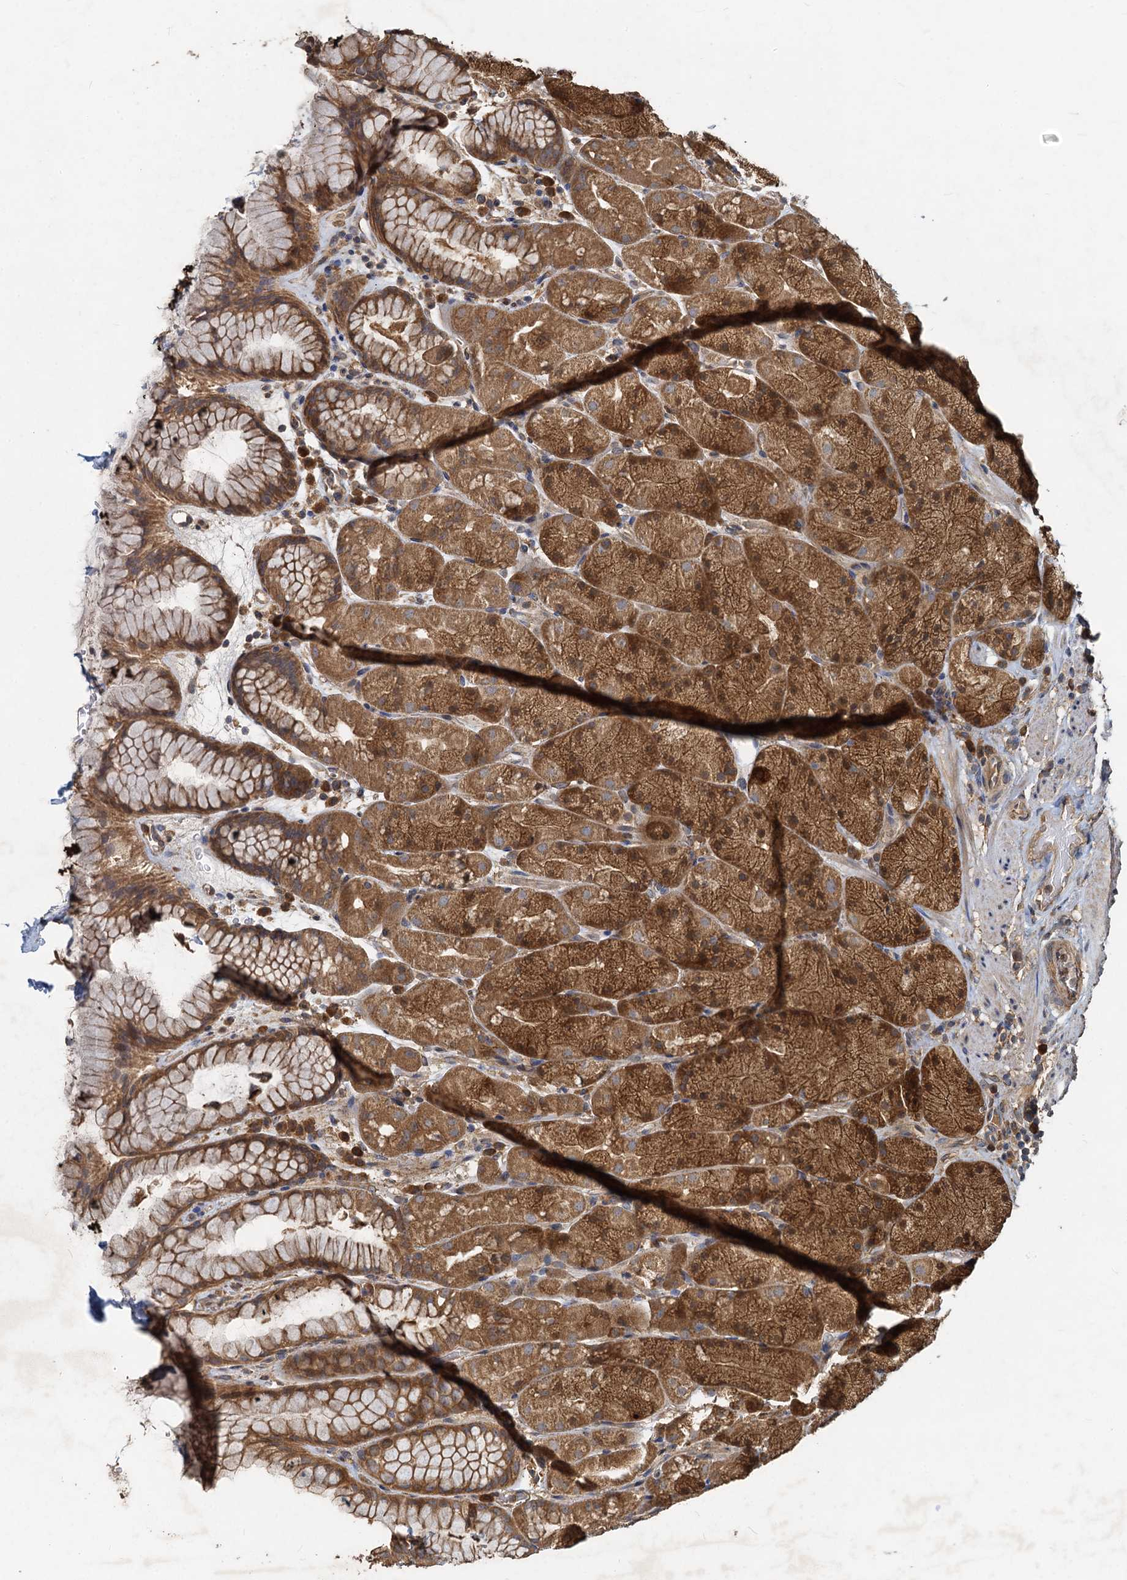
{"staining": {"intensity": "strong", "quantity": ">75%", "location": "cytoplasmic/membranous"}, "tissue": "stomach", "cell_type": "Glandular cells", "image_type": "normal", "snomed": [{"axis": "morphology", "description": "Normal tissue, NOS"}, {"axis": "topography", "description": "Stomach, upper"}, {"axis": "topography", "description": "Stomach, lower"}], "caption": "Benign stomach was stained to show a protein in brown. There is high levels of strong cytoplasmic/membranous staining in approximately >75% of glandular cells. The staining was performed using DAB, with brown indicating positive protein expression. Nuclei are stained blue with hematoxylin.", "gene": "HYI", "patient": {"sex": "male", "age": 67}}